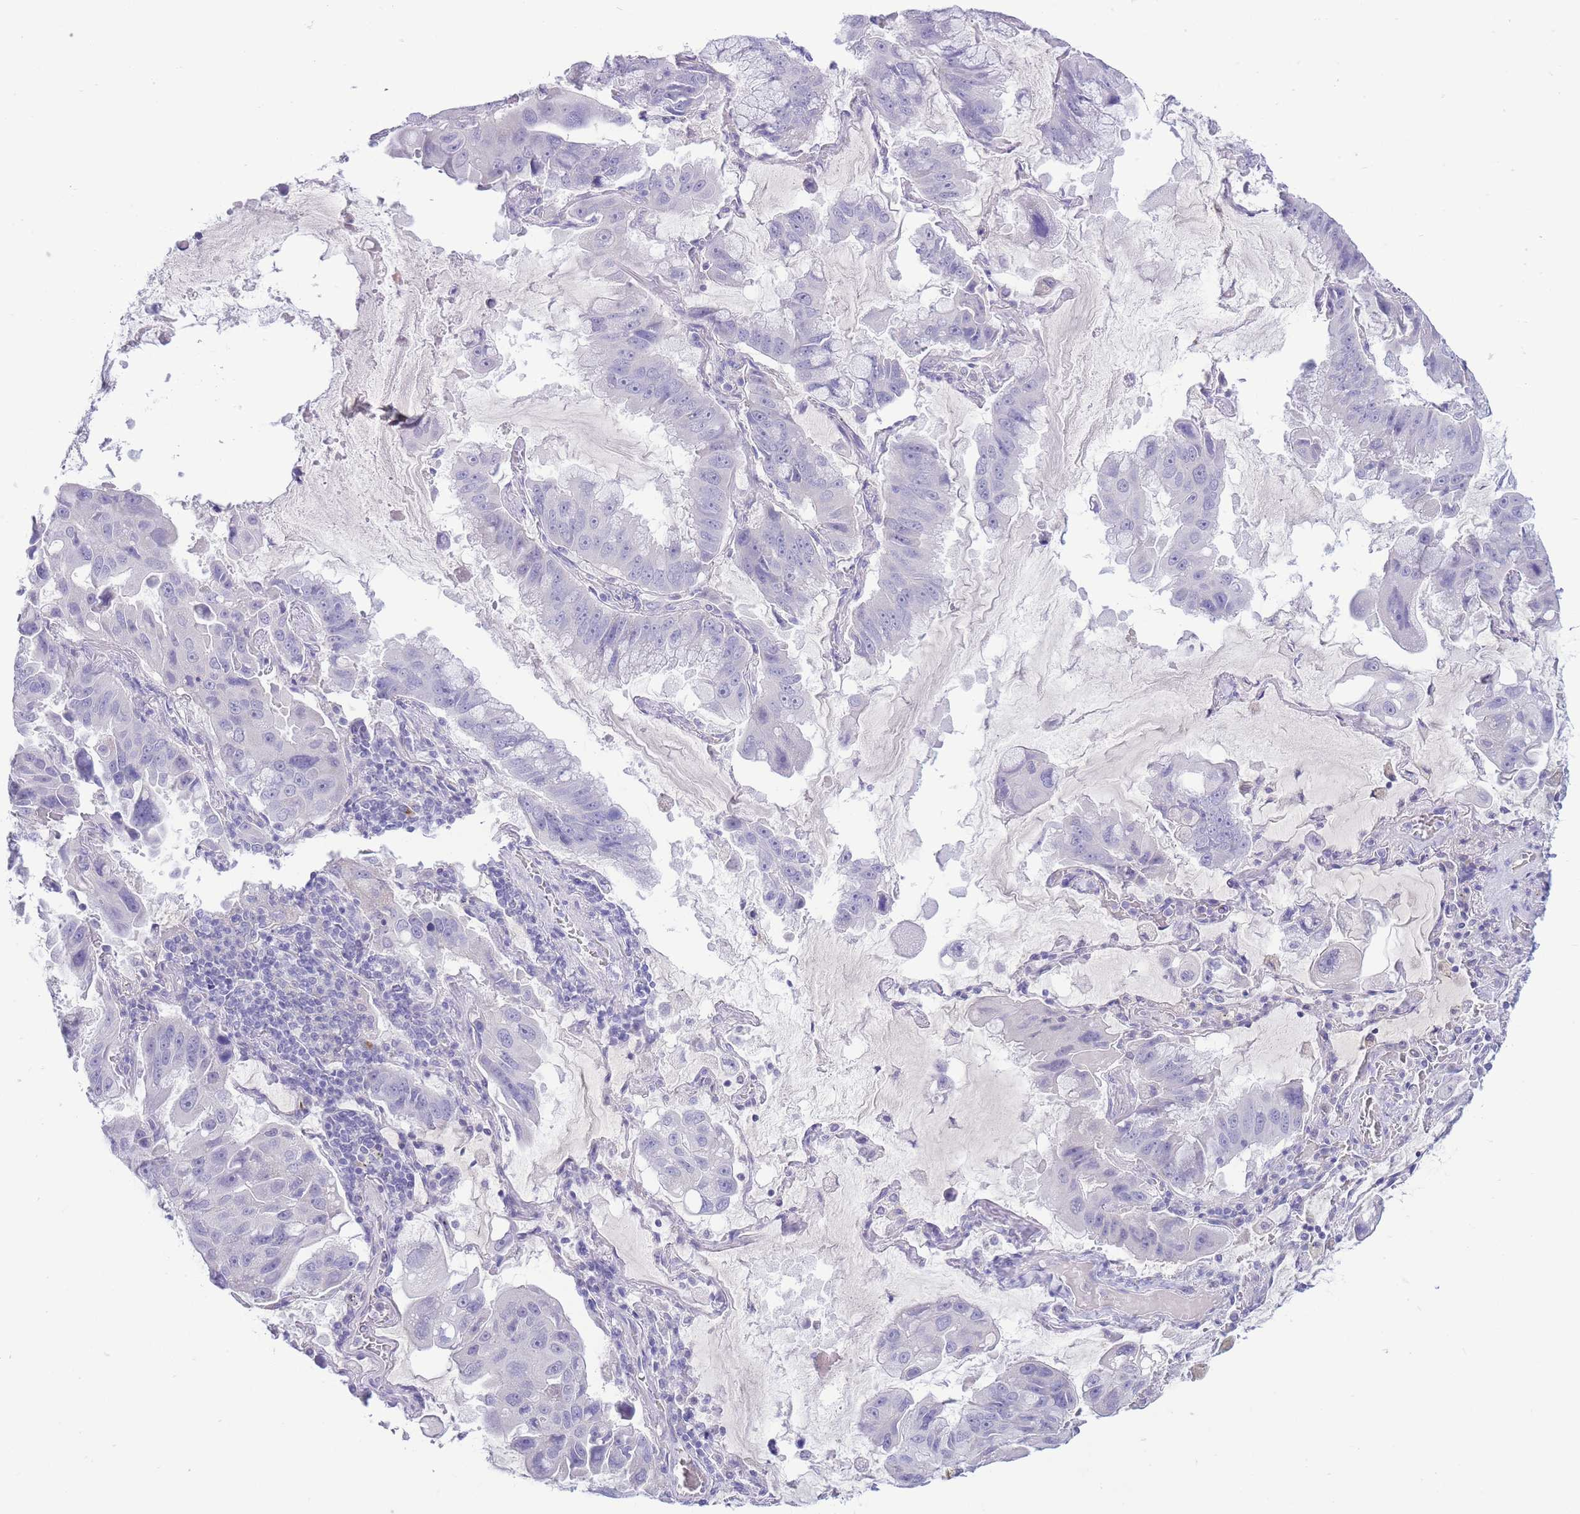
{"staining": {"intensity": "negative", "quantity": "none", "location": "none"}, "tissue": "lung cancer", "cell_type": "Tumor cells", "image_type": "cancer", "snomed": [{"axis": "morphology", "description": "Adenocarcinoma, NOS"}, {"axis": "topography", "description": "Lung"}], "caption": "Immunohistochemistry of human lung cancer displays no staining in tumor cells. Nuclei are stained in blue.", "gene": "ASAP3", "patient": {"sex": "male", "age": 64}}